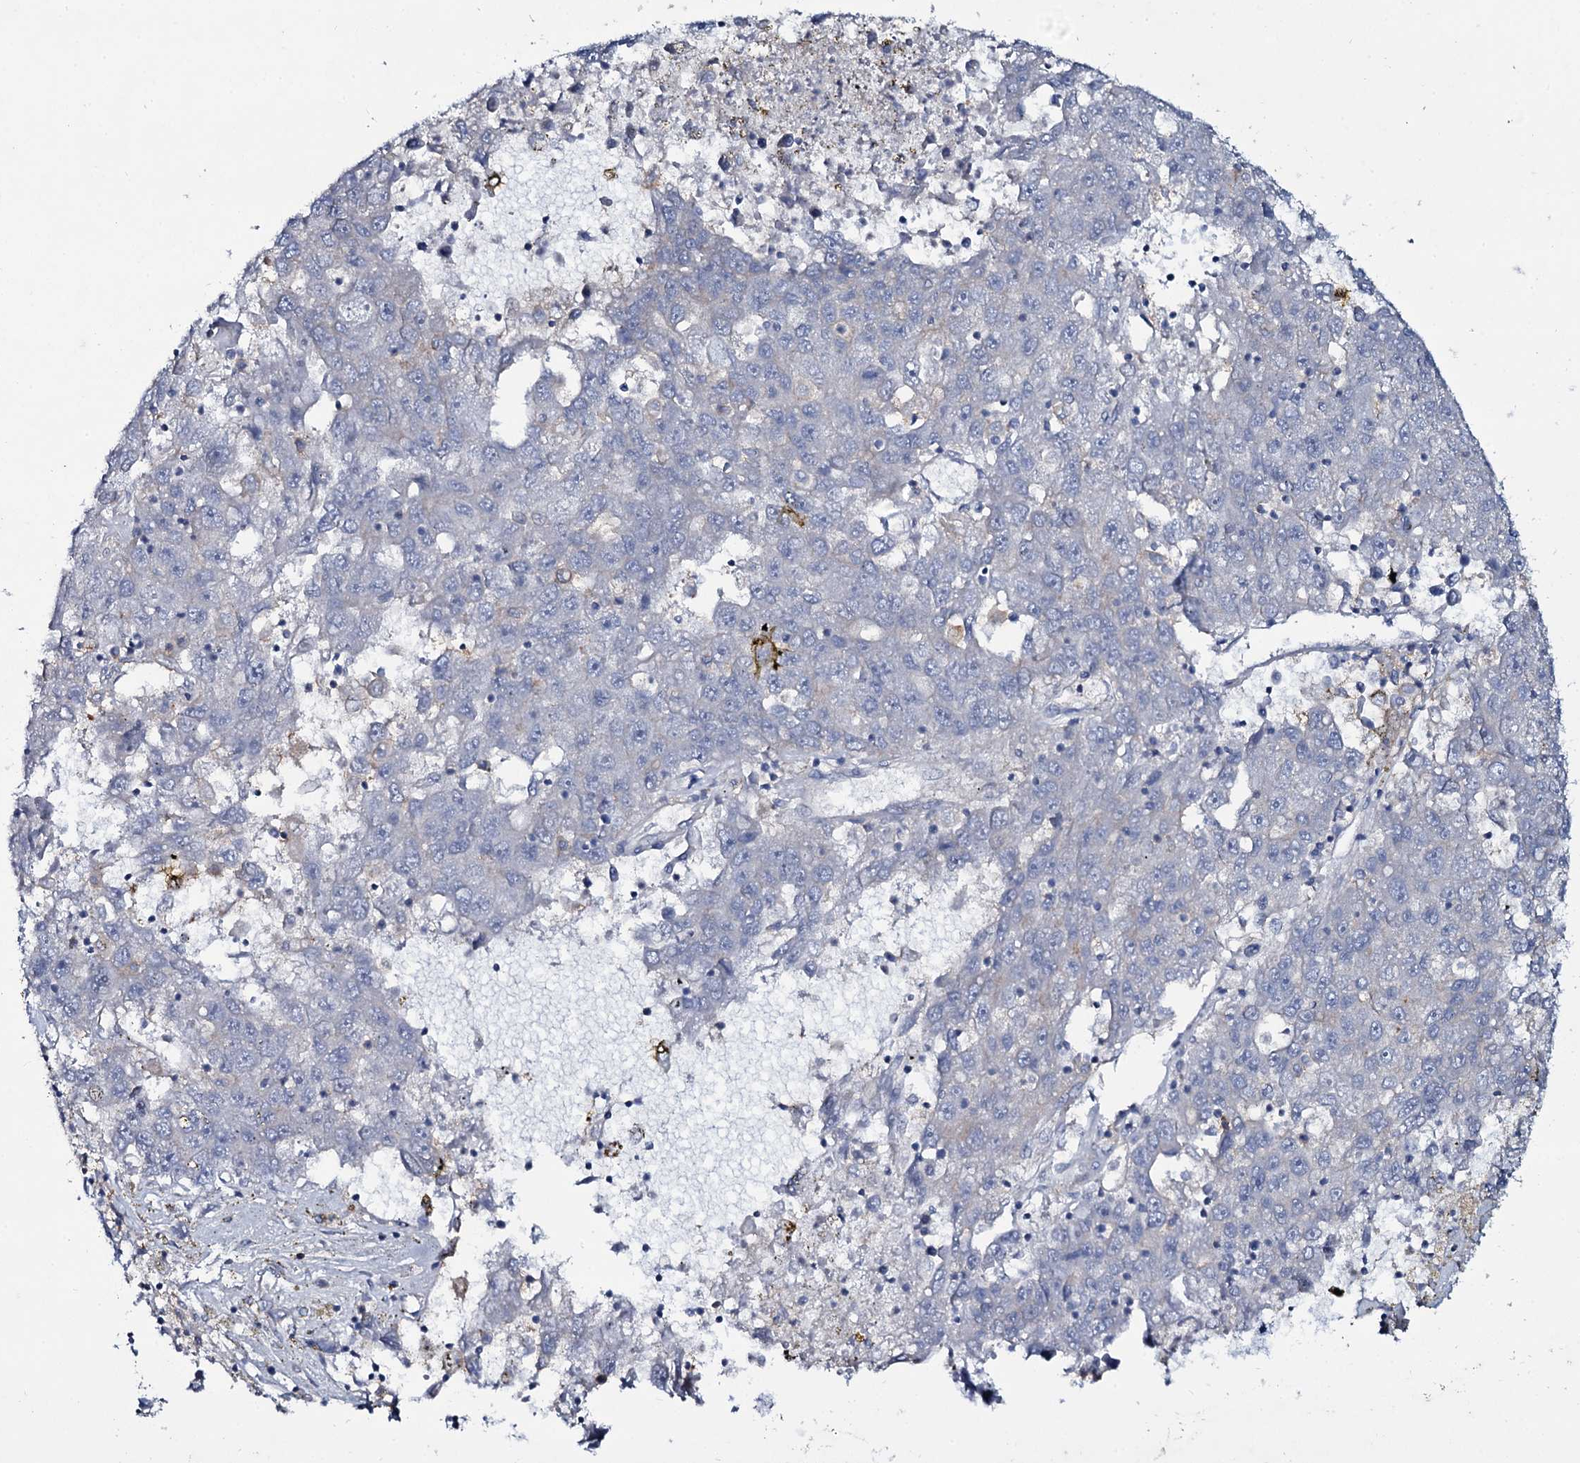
{"staining": {"intensity": "negative", "quantity": "none", "location": "none"}, "tissue": "liver cancer", "cell_type": "Tumor cells", "image_type": "cancer", "snomed": [{"axis": "morphology", "description": "Carcinoma, Hepatocellular, NOS"}, {"axis": "topography", "description": "Liver"}], "caption": "The histopathology image displays no significant expression in tumor cells of liver hepatocellular carcinoma.", "gene": "SNAP23", "patient": {"sex": "male", "age": 49}}